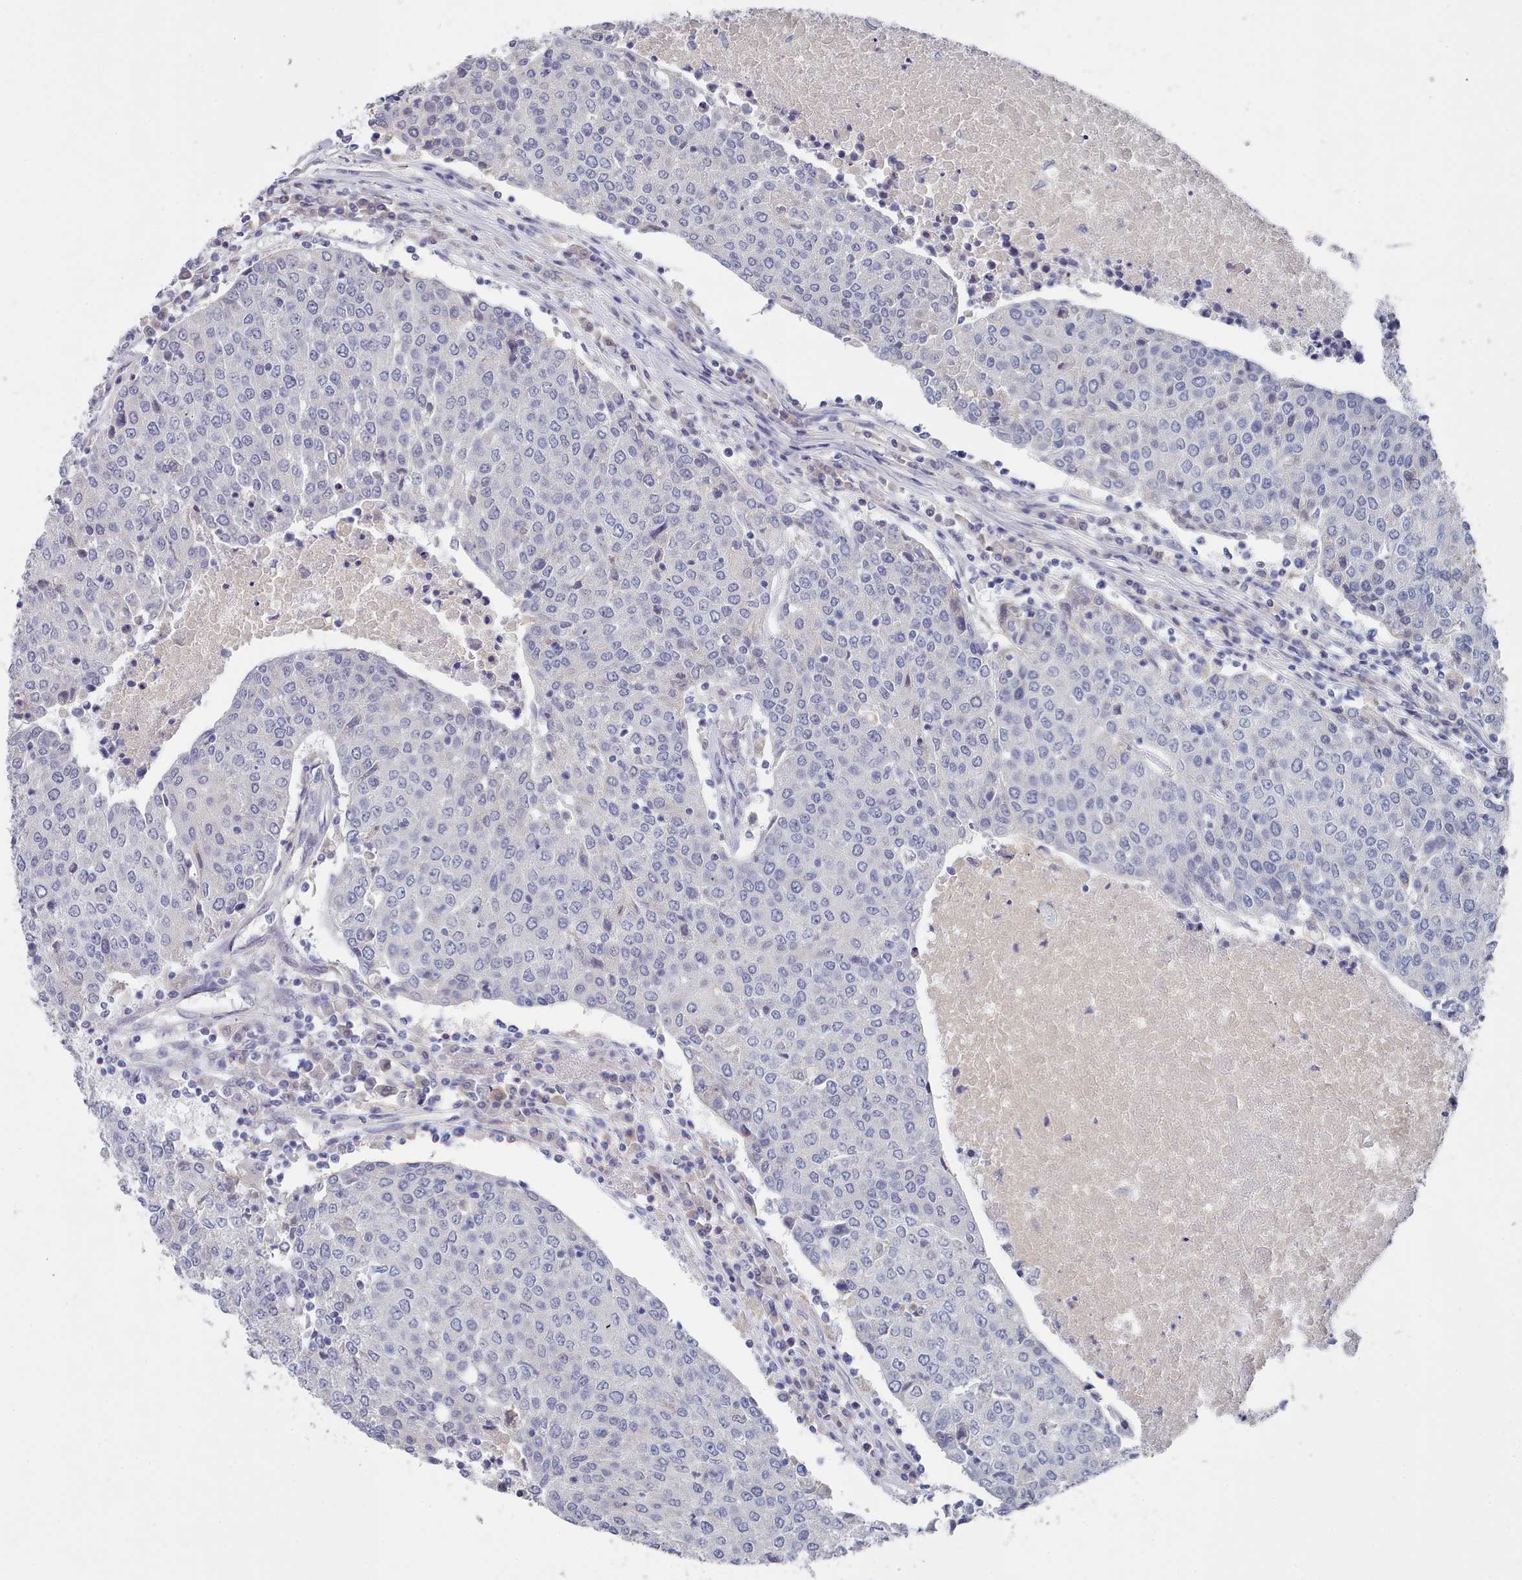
{"staining": {"intensity": "negative", "quantity": "none", "location": "none"}, "tissue": "urothelial cancer", "cell_type": "Tumor cells", "image_type": "cancer", "snomed": [{"axis": "morphology", "description": "Urothelial carcinoma, High grade"}, {"axis": "topography", "description": "Urinary bladder"}], "caption": "IHC of urothelial carcinoma (high-grade) reveals no positivity in tumor cells. (DAB (3,3'-diaminobenzidine) immunohistochemistry with hematoxylin counter stain).", "gene": "ACAD11", "patient": {"sex": "female", "age": 85}}